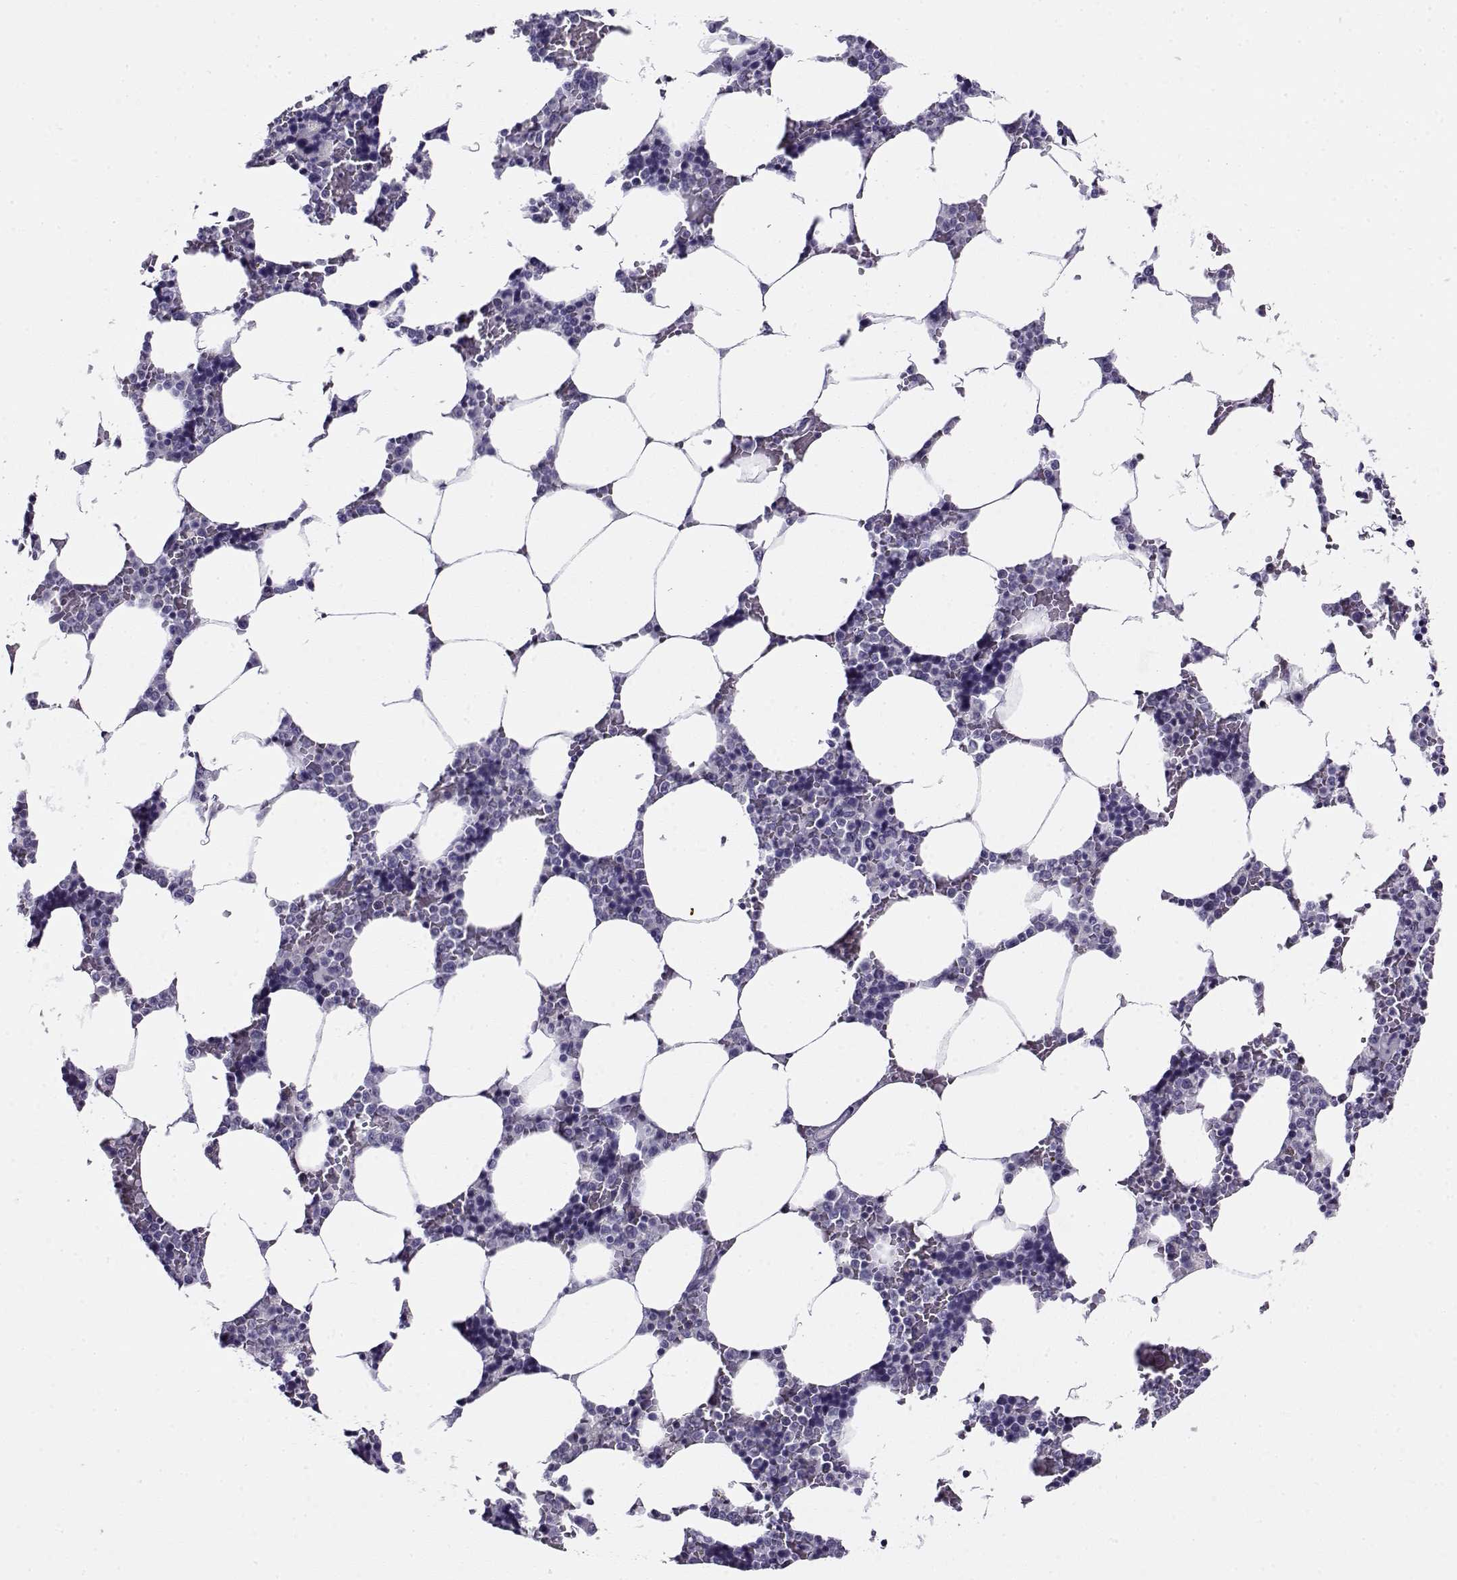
{"staining": {"intensity": "negative", "quantity": "none", "location": "none"}, "tissue": "bone marrow", "cell_type": "Hematopoietic cells", "image_type": "normal", "snomed": [{"axis": "morphology", "description": "Normal tissue, NOS"}, {"axis": "topography", "description": "Bone marrow"}], "caption": "Hematopoietic cells are negative for protein expression in normal human bone marrow. Nuclei are stained in blue.", "gene": "FEZF1", "patient": {"sex": "male", "age": 63}}